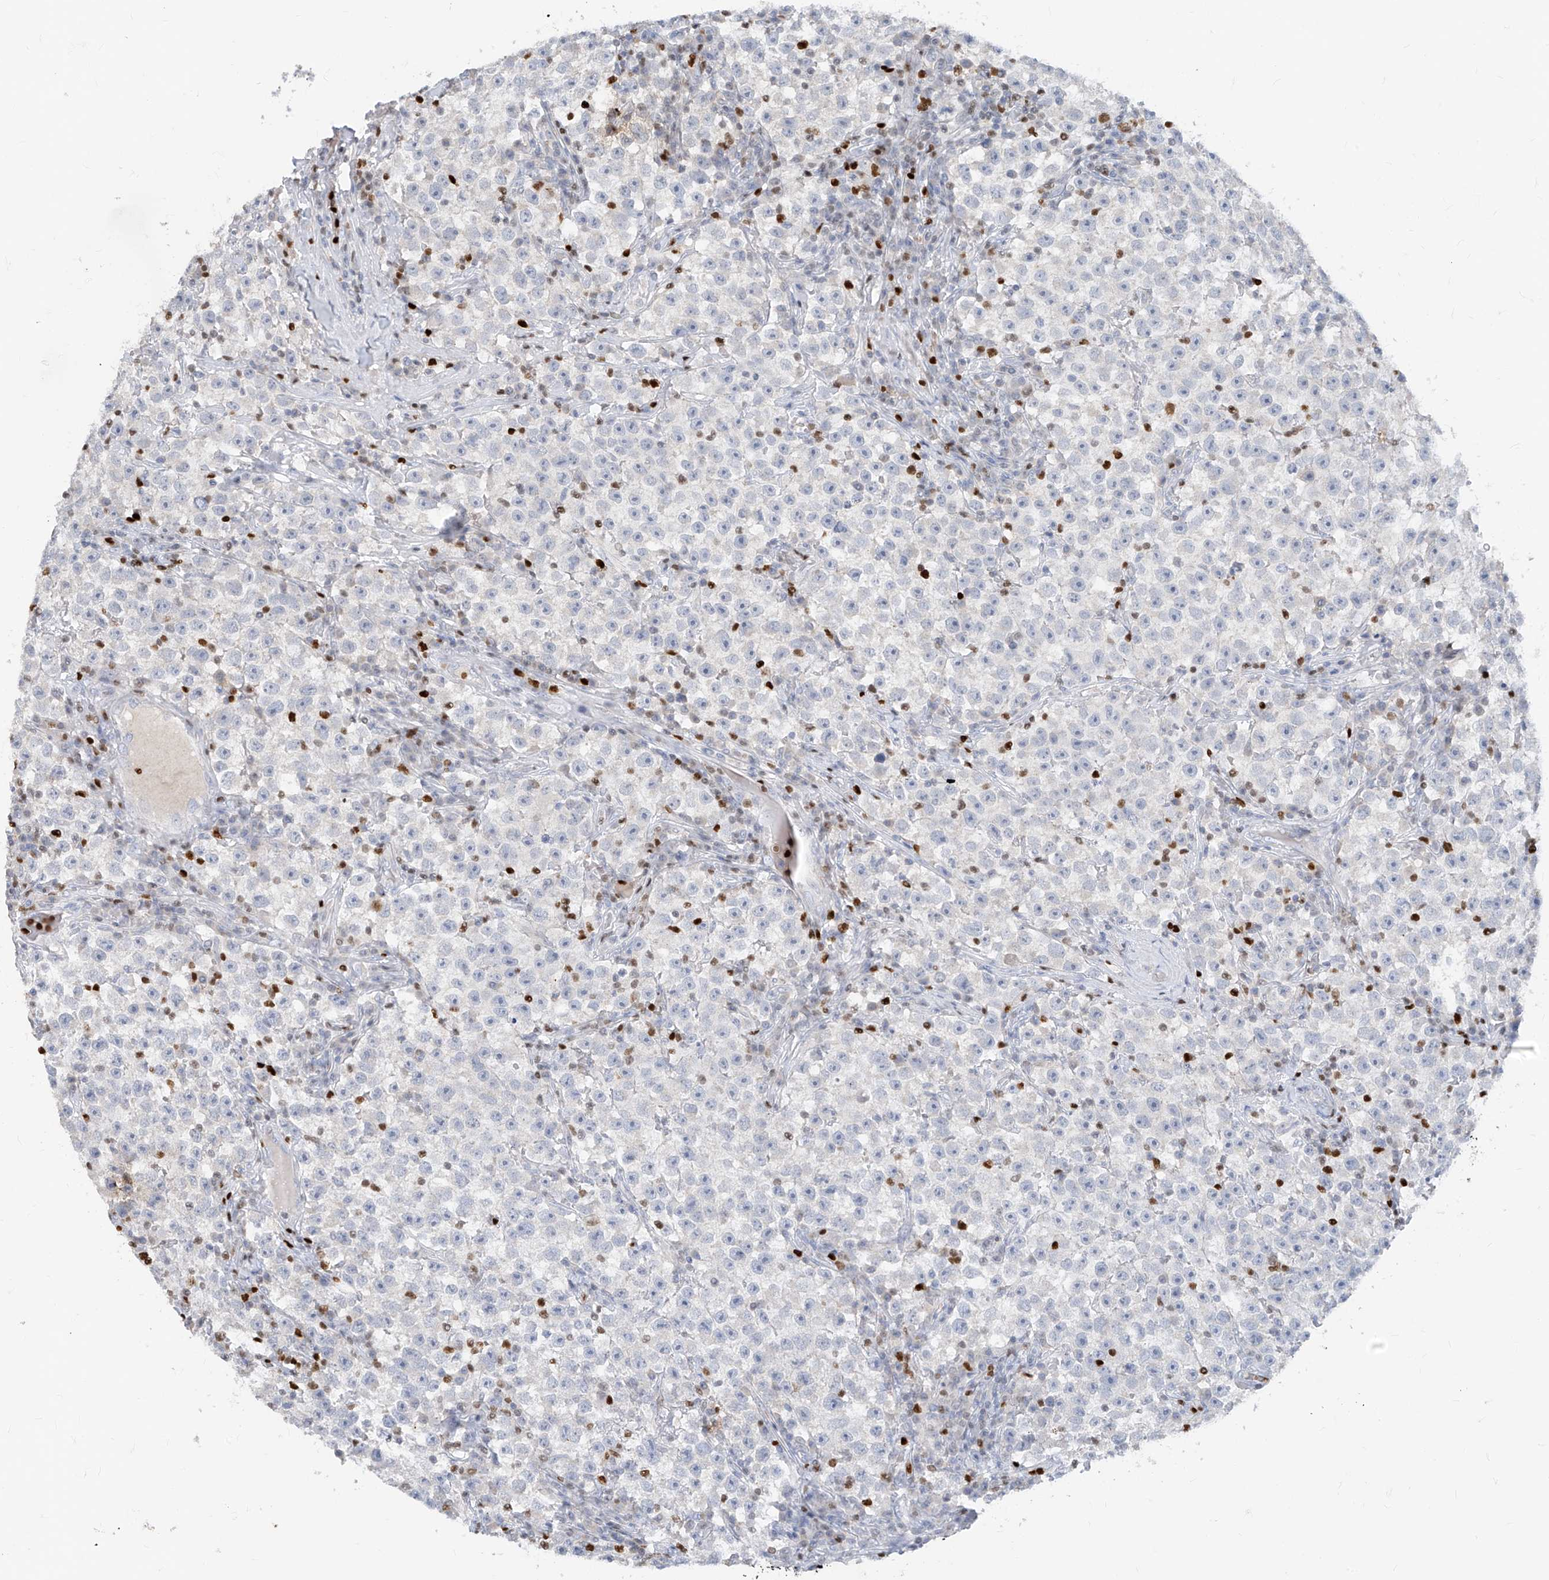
{"staining": {"intensity": "negative", "quantity": "none", "location": "none"}, "tissue": "testis cancer", "cell_type": "Tumor cells", "image_type": "cancer", "snomed": [{"axis": "morphology", "description": "Seminoma, NOS"}, {"axis": "topography", "description": "Testis"}], "caption": "Human testis cancer (seminoma) stained for a protein using immunohistochemistry (IHC) shows no expression in tumor cells.", "gene": "TBX21", "patient": {"sex": "male", "age": 22}}